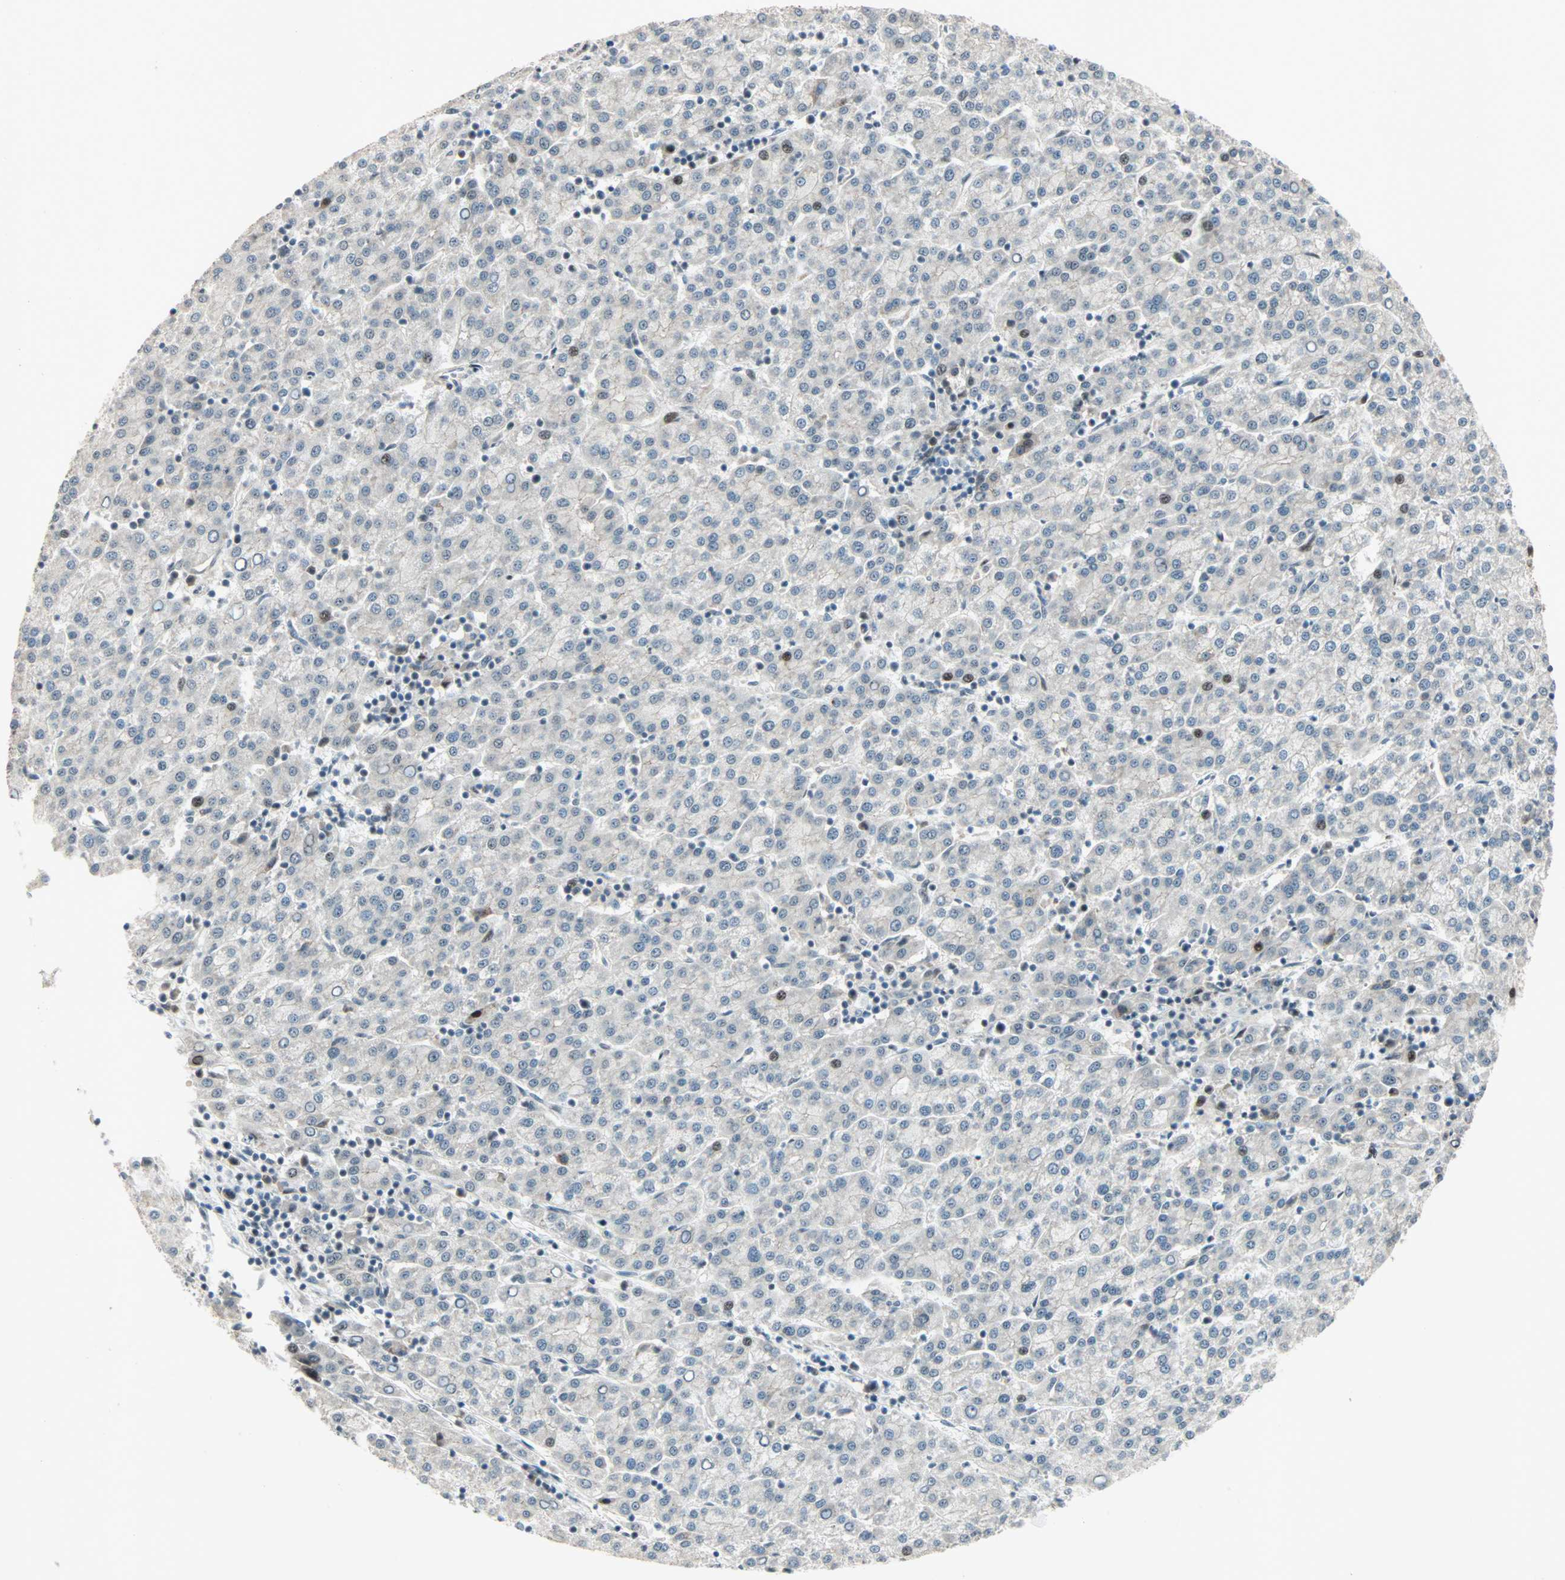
{"staining": {"intensity": "negative", "quantity": "none", "location": "none"}, "tissue": "liver cancer", "cell_type": "Tumor cells", "image_type": "cancer", "snomed": [{"axis": "morphology", "description": "Carcinoma, Hepatocellular, NOS"}, {"axis": "topography", "description": "Liver"}], "caption": "Protein analysis of liver hepatocellular carcinoma exhibits no significant expression in tumor cells.", "gene": "CBX4", "patient": {"sex": "female", "age": 58}}